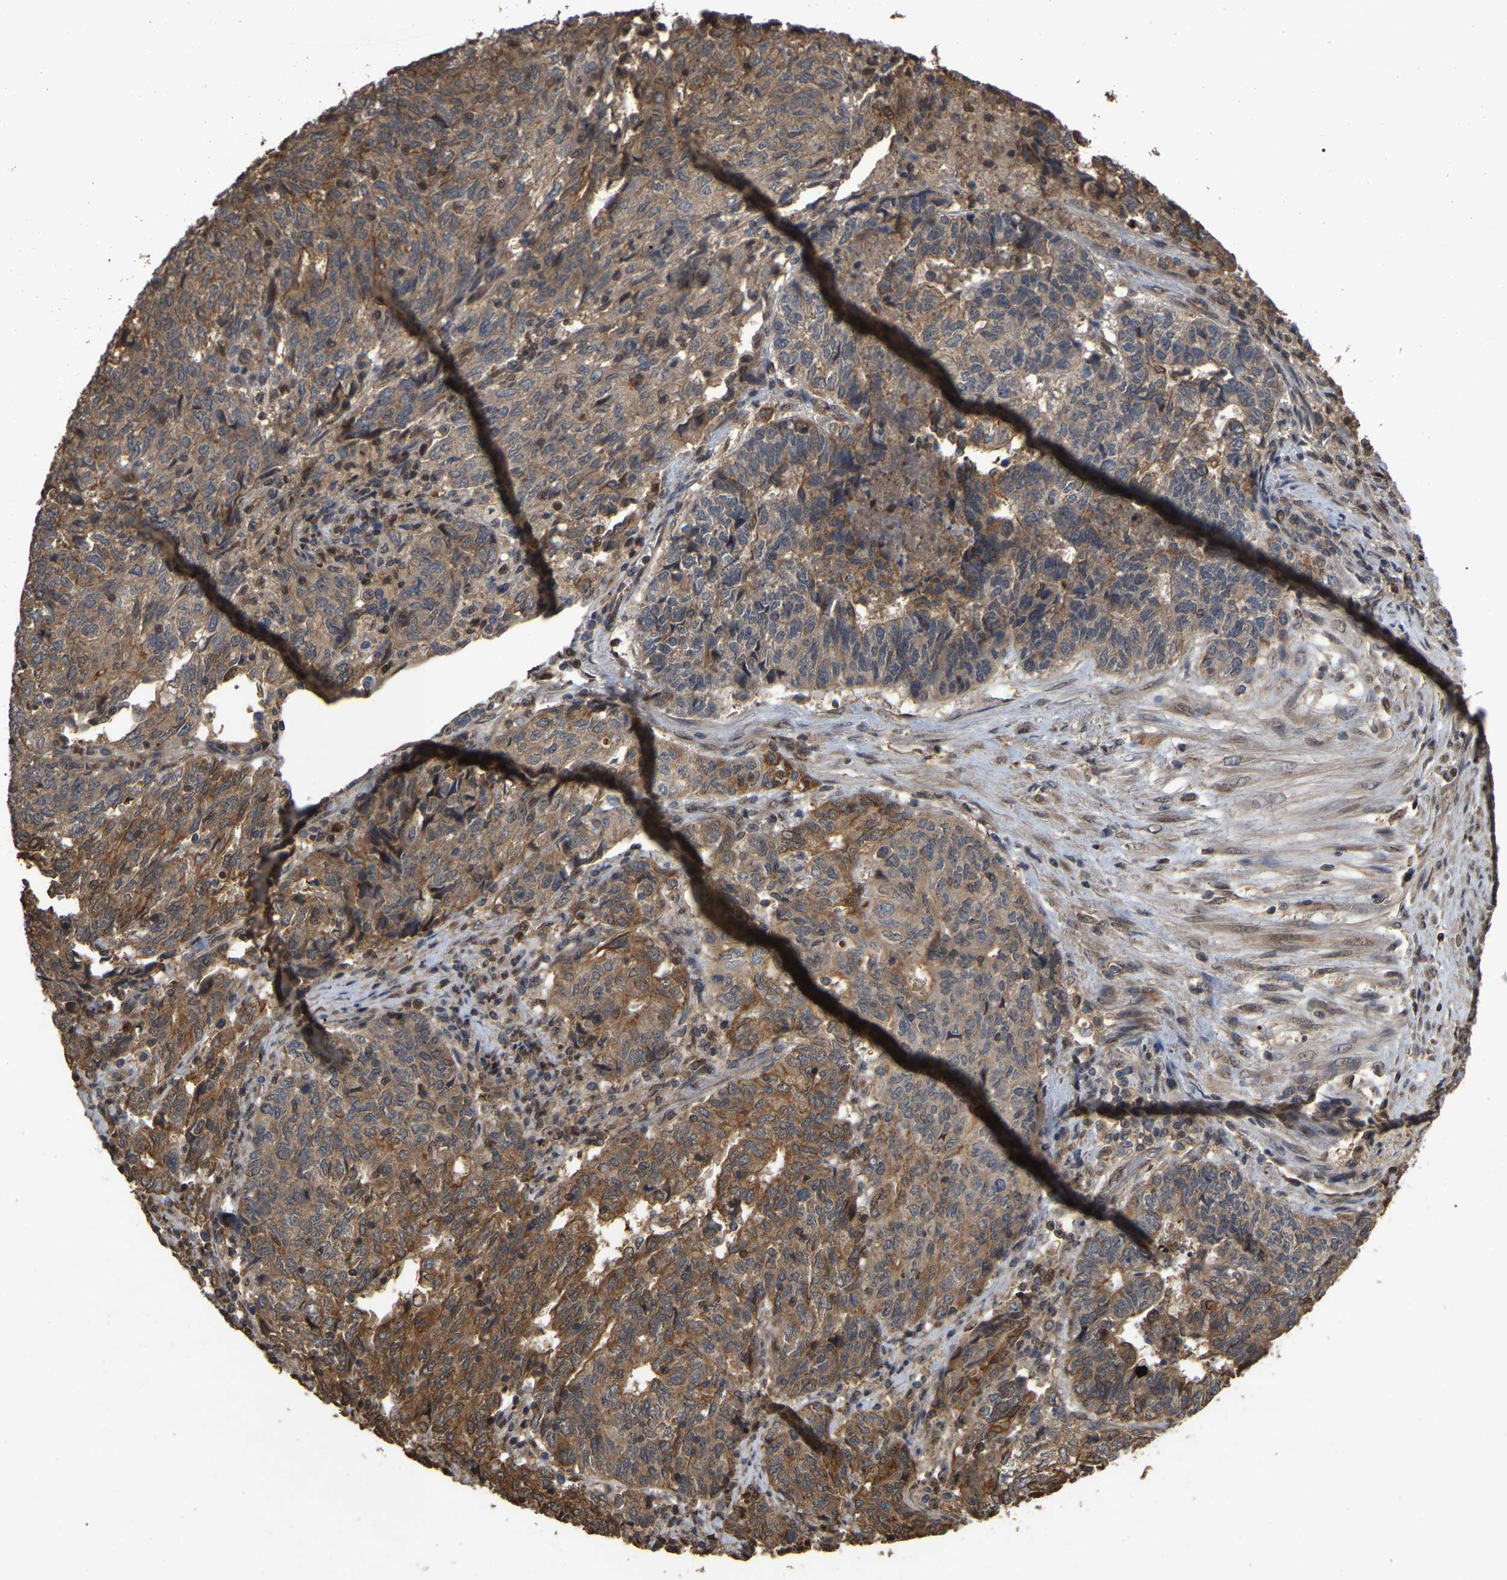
{"staining": {"intensity": "moderate", "quantity": "25%-75%", "location": "cytoplasmic/membranous"}, "tissue": "endometrial cancer", "cell_type": "Tumor cells", "image_type": "cancer", "snomed": [{"axis": "morphology", "description": "Adenocarcinoma, NOS"}, {"axis": "topography", "description": "Endometrium"}], "caption": "There is medium levels of moderate cytoplasmic/membranous expression in tumor cells of endometrial adenocarcinoma, as demonstrated by immunohistochemical staining (brown color).", "gene": "FAM219A", "patient": {"sex": "female", "age": 80}}